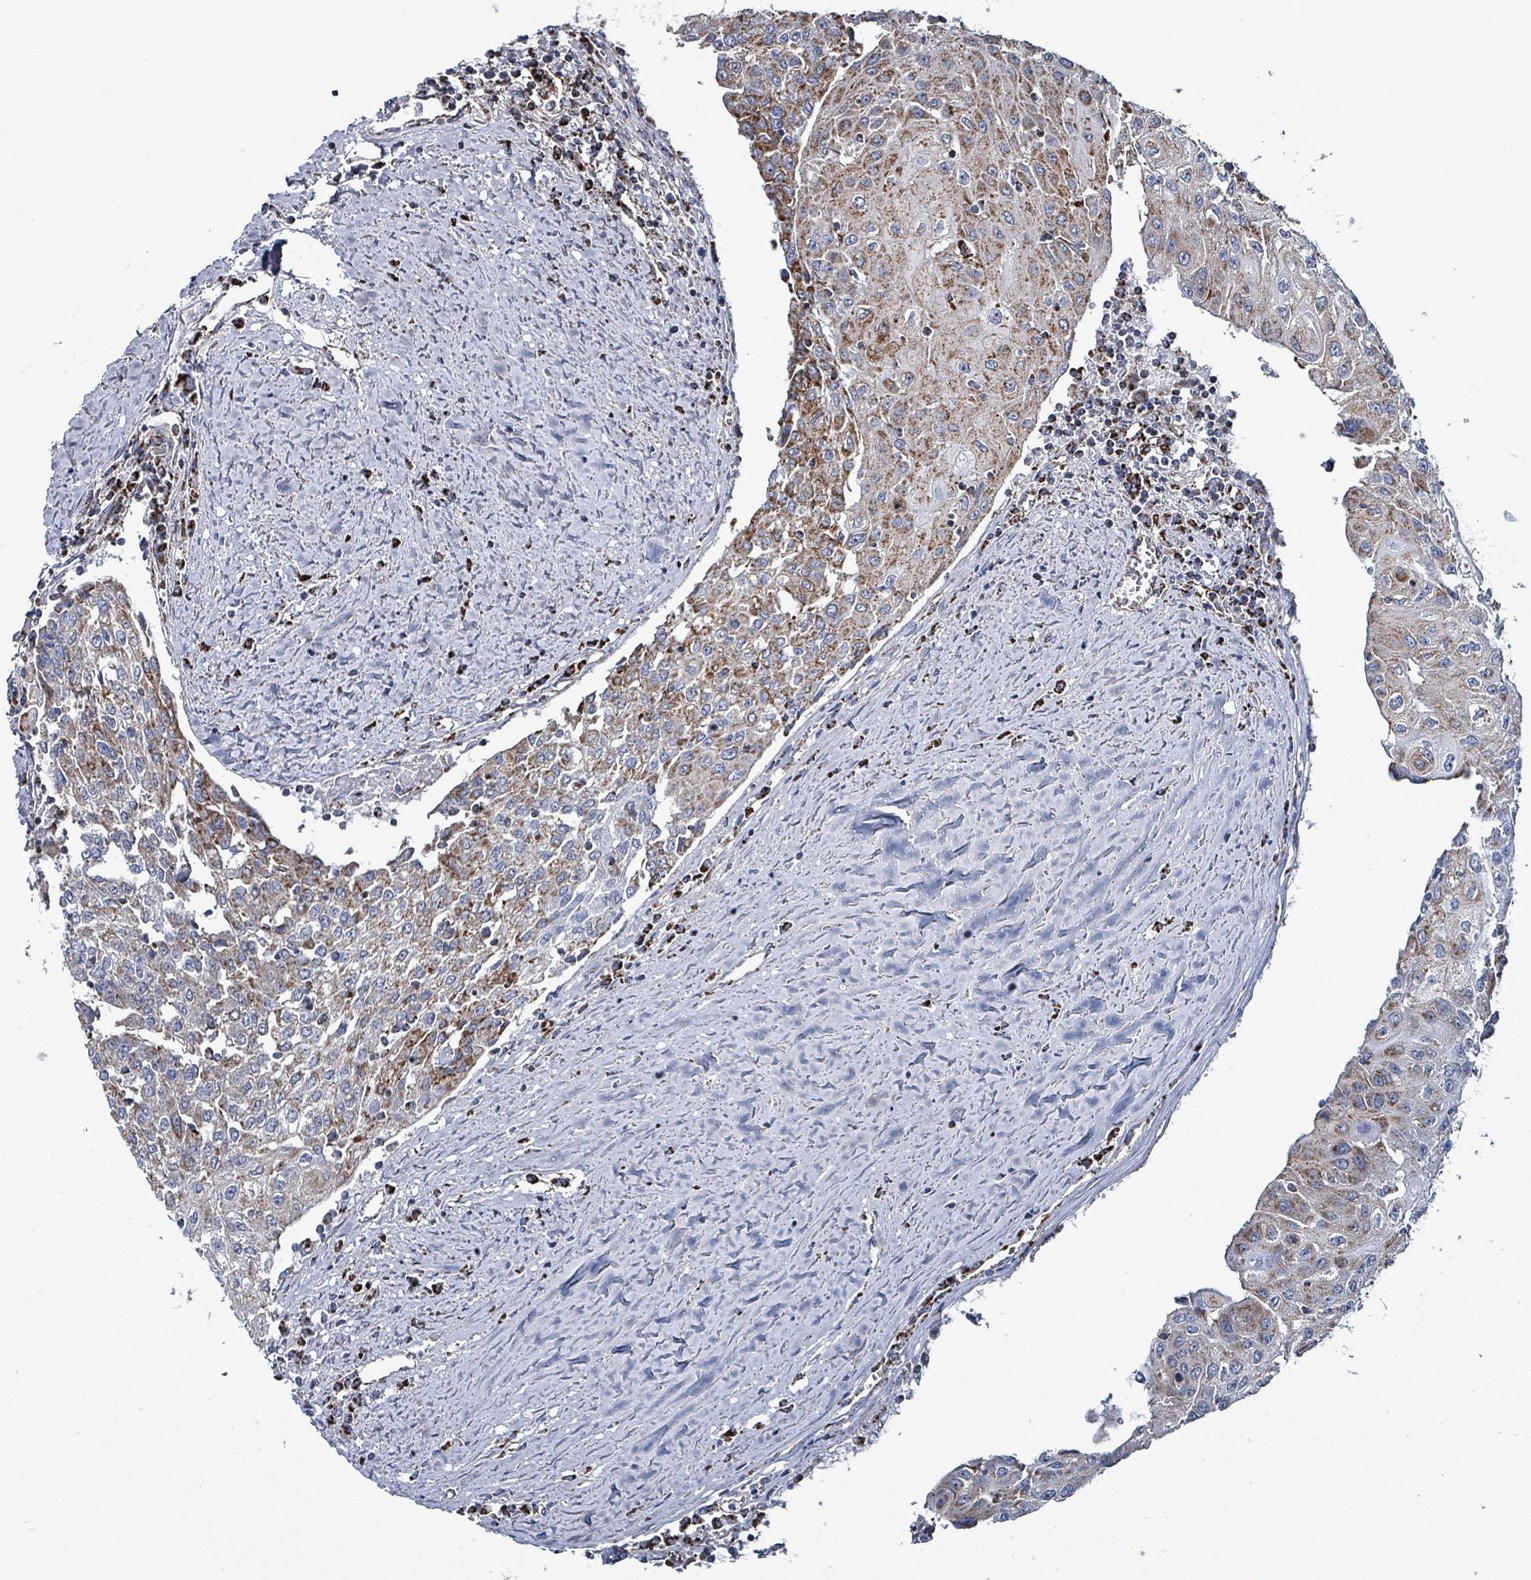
{"staining": {"intensity": "moderate", "quantity": ">75%", "location": "cytoplasmic/membranous"}, "tissue": "urothelial cancer", "cell_type": "Tumor cells", "image_type": "cancer", "snomed": [{"axis": "morphology", "description": "Urothelial carcinoma, High grade"}, {"axis": "topography", "description": "Urinary bladder"}], "caption": "IHC (DAB (3,3'-diaminobenzidine)) staining of urothelial cancer shows moderate cytoplasmic/membranous protein staining in about >75% of tumor cells. The staining was performed using DAB (3,3'-diaminobenzidine) to visualize the protein expression in brown, while the nuclei were stained in blue with hematoxylin (Magnification: 20x).", "gene": "IDH3B", "patient": {"sex": "female", "age": 85}}